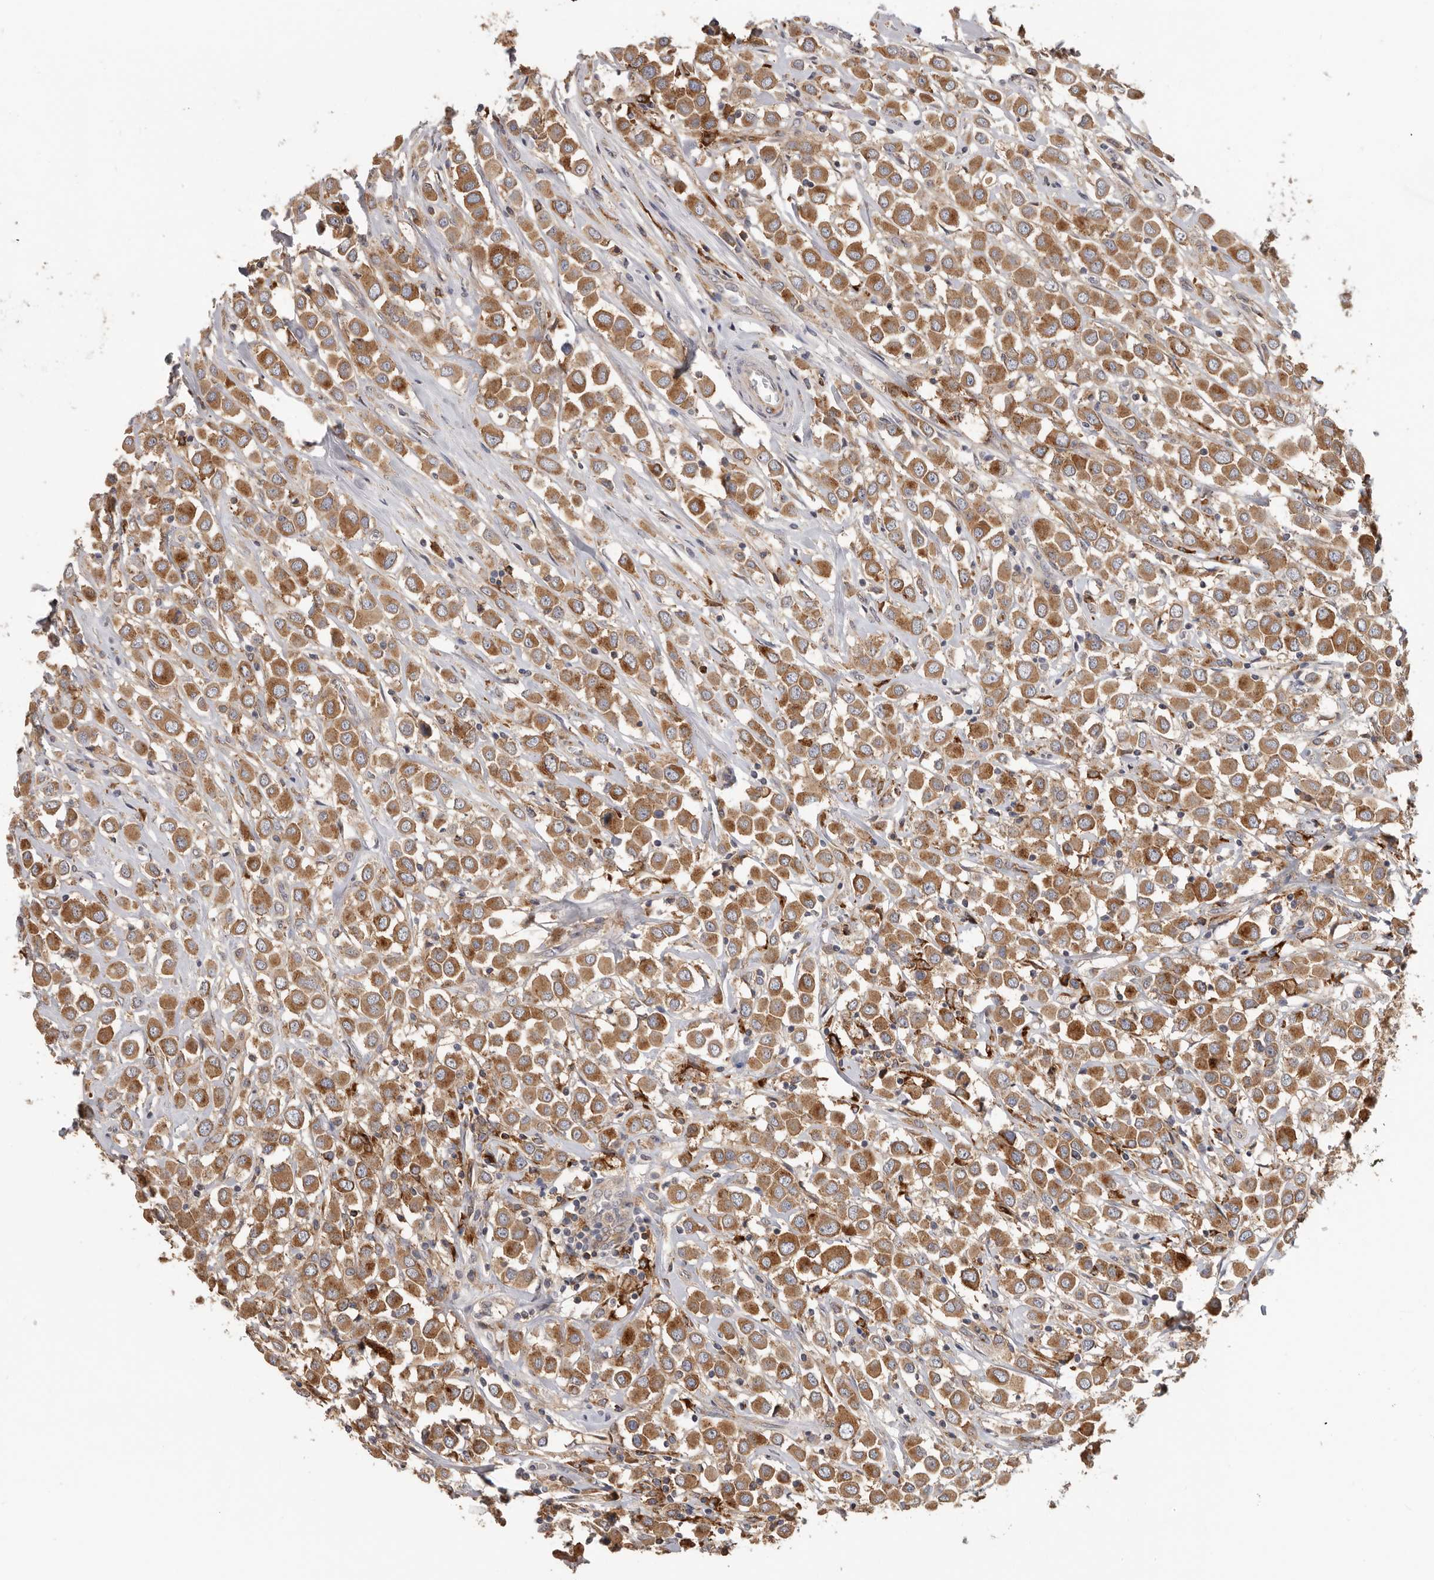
{"staining": {"intensity": "moderate", "quantity": ">75%", "location": "cytoplasmic/membranous"}, "tissue": "breast cancer", "cell_type": "Tumor cells", "image_type": "cancer", "snomed": [{"axis": "morphology", "description": "Duct carcinoma"}, {"axis": "topography", "description": "Breast"}], "caption": "Immunohistochemical staining of human breast cancer demonstrates medium levels of moderate cytoplasmic/membranous staining in about >75% of tumor cells.", "gene": "TFRC", "patient": {"sex": "female", "age": 61}}